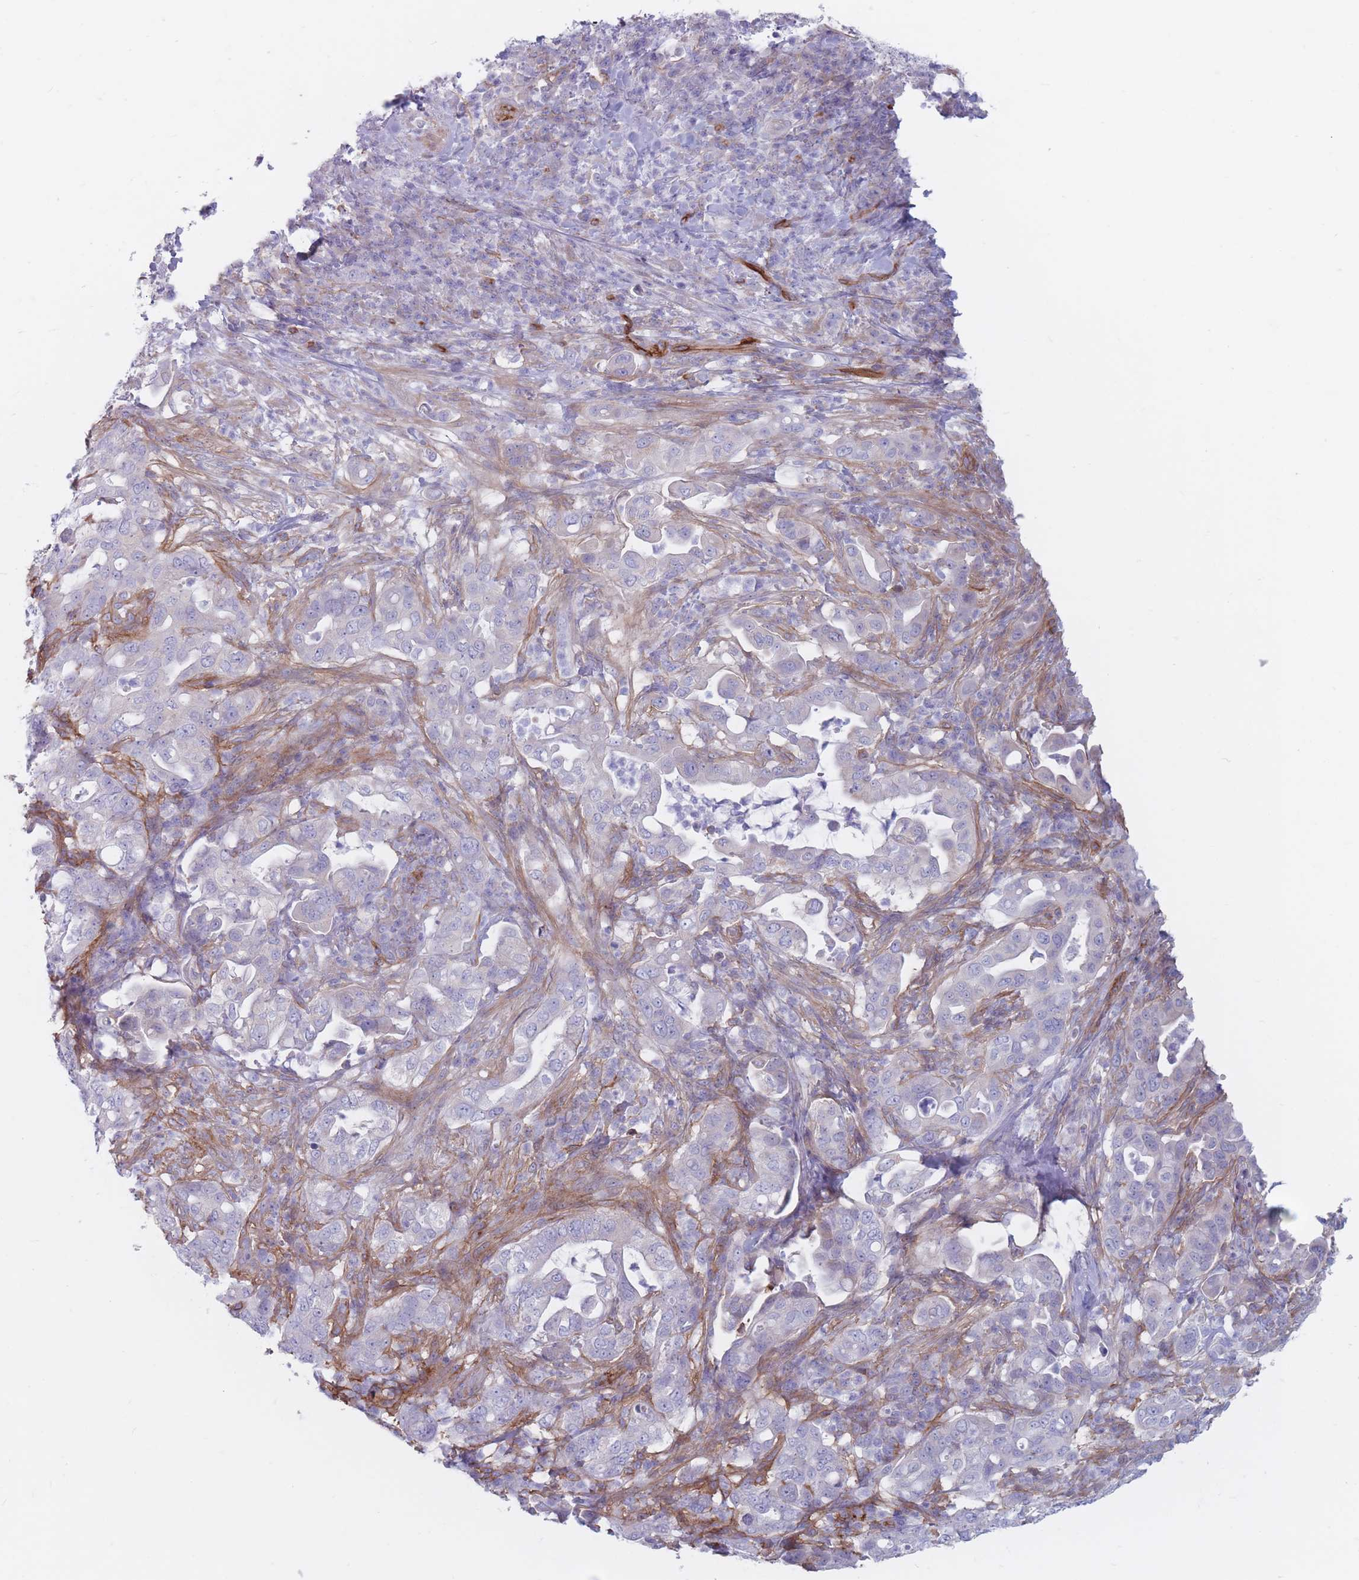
{"staining": {"intensity": "negative", "quantity": "none", "location": "none"}, "tissue": "pancreatic cancer", "cell_type": "Tumor cells", "image_type": "cancer", "snomed": [{"axis": "morphology", "description": "Normal tissue, NOS"}, {"axis": "morphology", "description": "Adenocarcinoma, NOS"}, {"axis": "topography", "description": "Lymph node"}, {"axis": "topography", "description": "Pancreas"}], "caption": "Image shows no protein staining in tumor cells of pancreatic cancer (adenocarcinoma) tissue.", "gene": "PLPP1", "patient": {"sex": "female", "age": 67}}